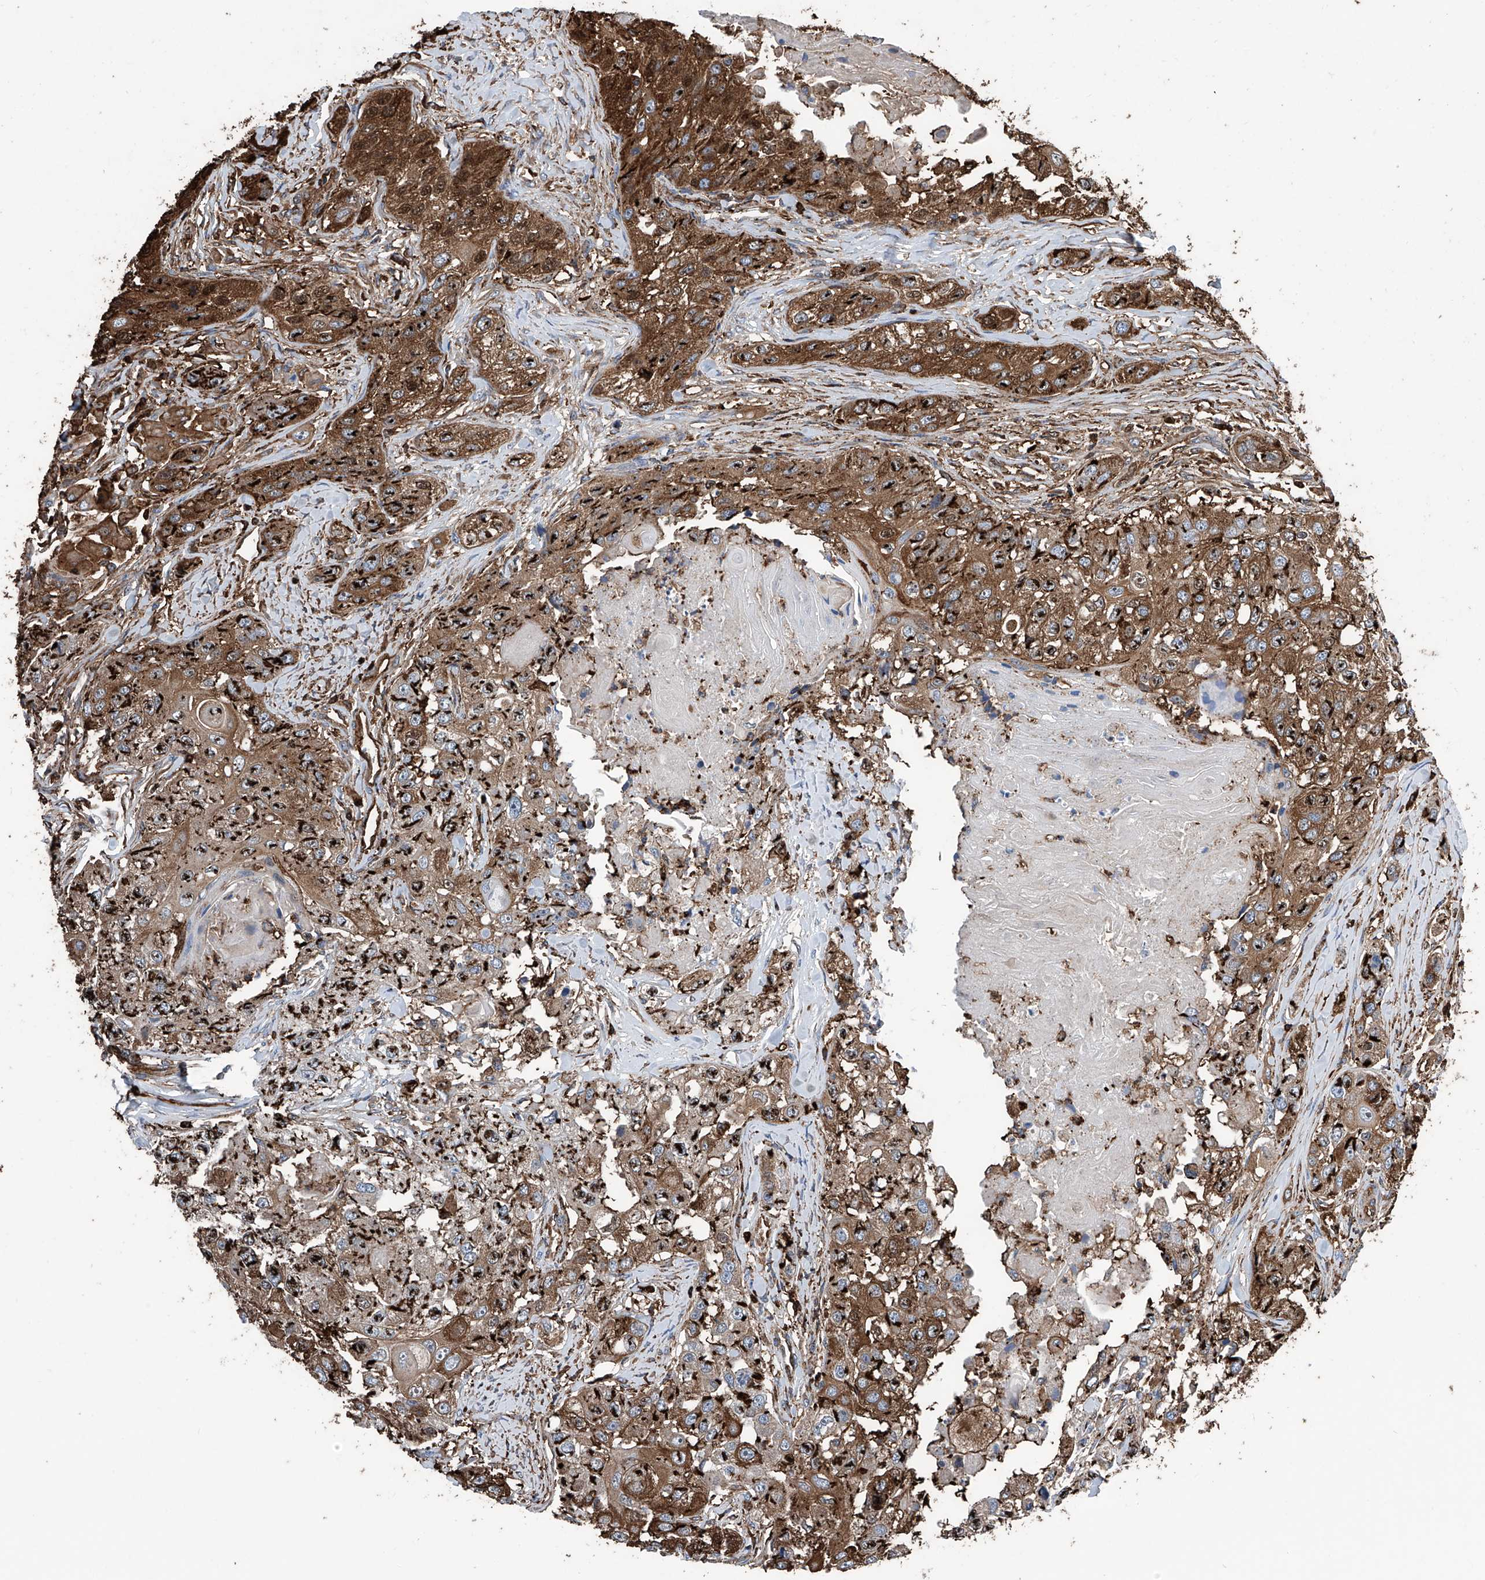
{"staining": {"intensity": "moderate", "quantity": ">75%", "location": "cytoplasmic/membranous,nuclear"}, "tissue": "head and neck cancer", "cell_type": "Tumor cells", "image_type": "cancer", "snomed": [{"axis": "morphology", "description": "Normal tissue, NOS"}, {"axis": "morphology", "description": "Squamous cell carcinoma, NOS"}, {"axis": "topography", "description": "Skeletal muscle"}, {"axis": "topography", "description": "Head-Neck"}], "caption": "IHC of human squamous cell carcinoma (head and neck) reveals medium levels of moderate cytoplasmic/membranous and nuclear positivity in approximately >75% of tumor cells. (DAB IHC with brightfield microscopy, high magnification).", "gene": "ZNF484", "patient": {"sex": "male", "age": 51}}